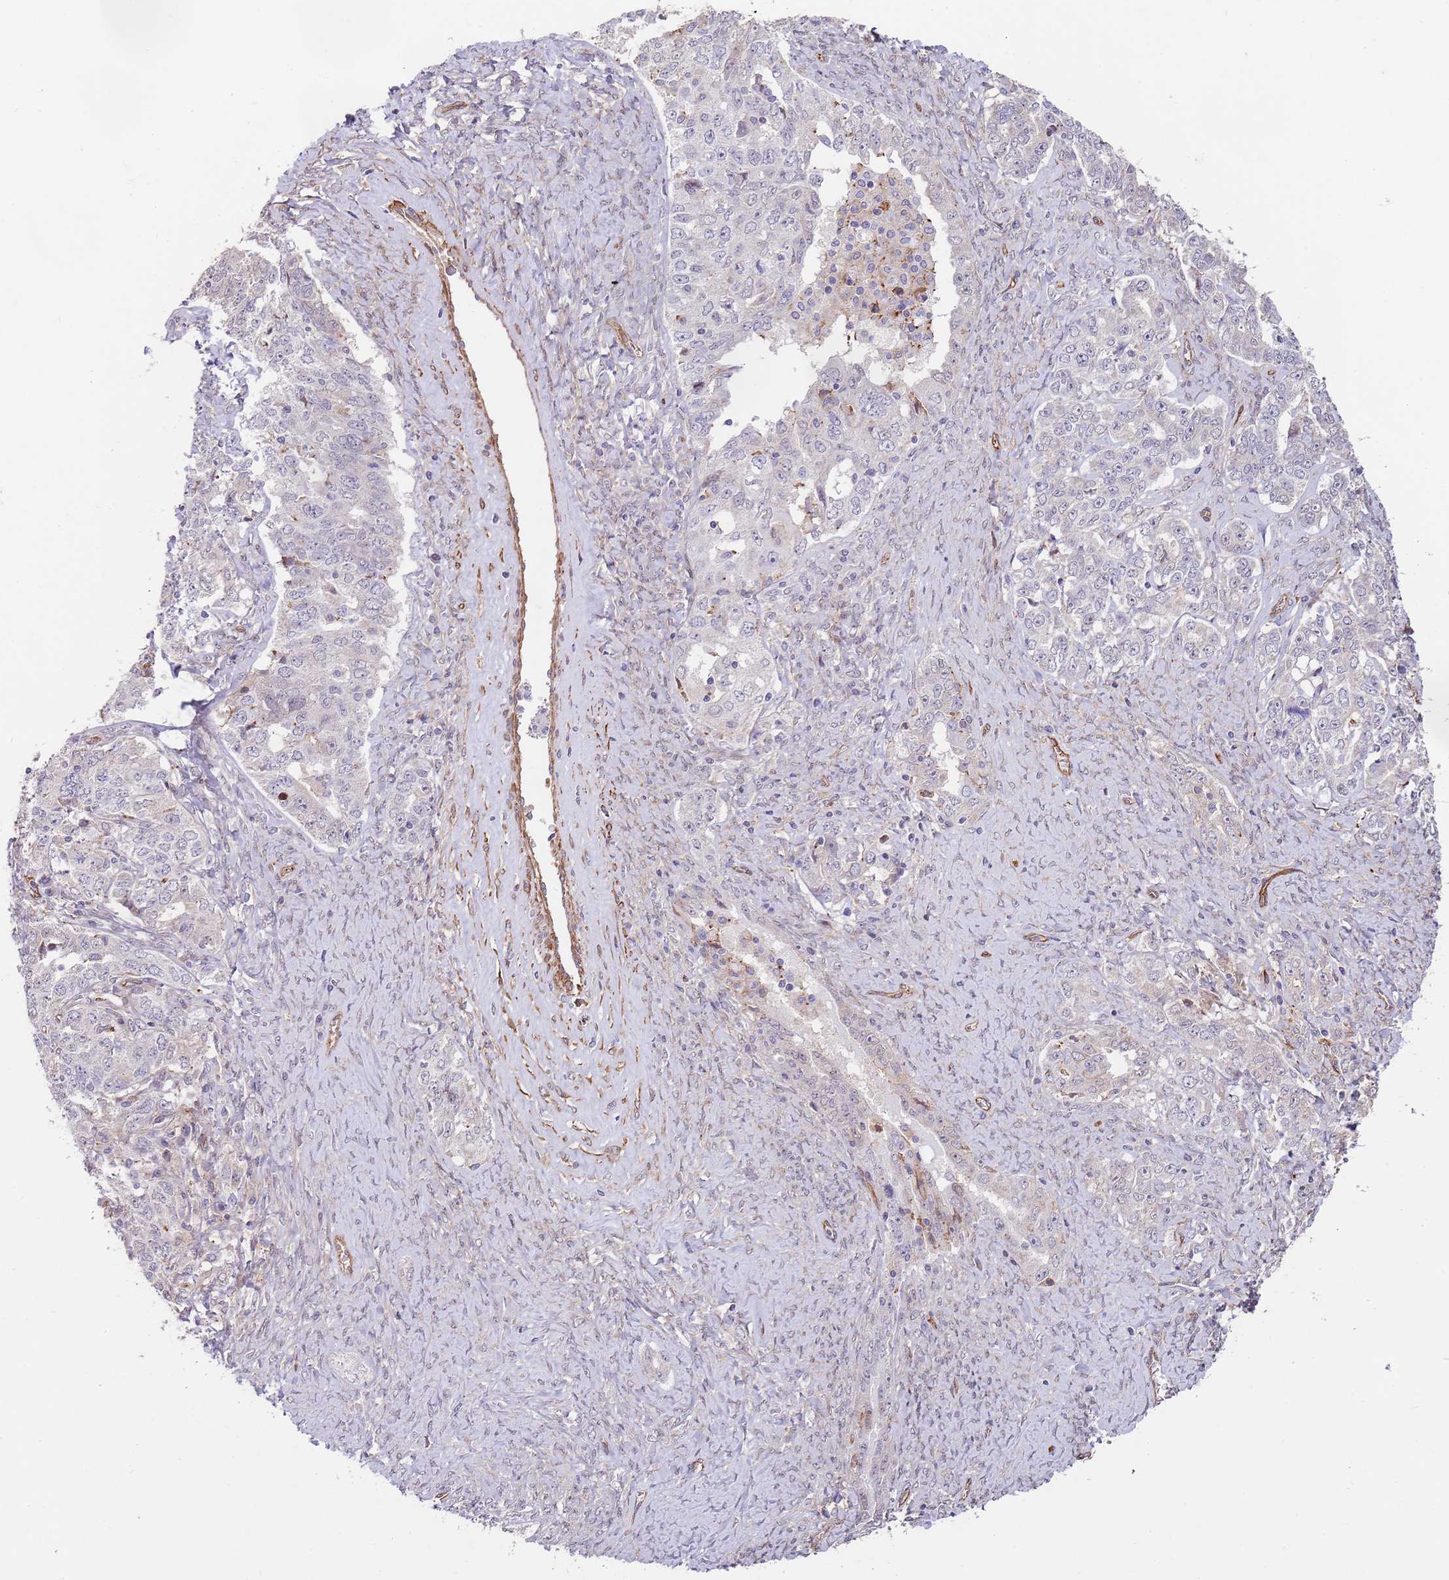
{"staining": {"intensity": "negative", "quantity": "none", "location": "none"}, "tissue": "ovarian cancer", "cell_type": "Tumor cells", "image_type": "cancer", "snomed": [{"axis": "morphology", "description": "Carcinoma, endometroid"}, {"axis": "topography", "description": "Ovary"}], "caption": "There is no significant positivity in tumor cells of ovarian cancer (endometroid carcinoma). (DAB immunohistochemistry visualized using brightfield microscopy, high magnification).", "gene": "BPNT1", "patient": {"sex": "female", "age": 62}}